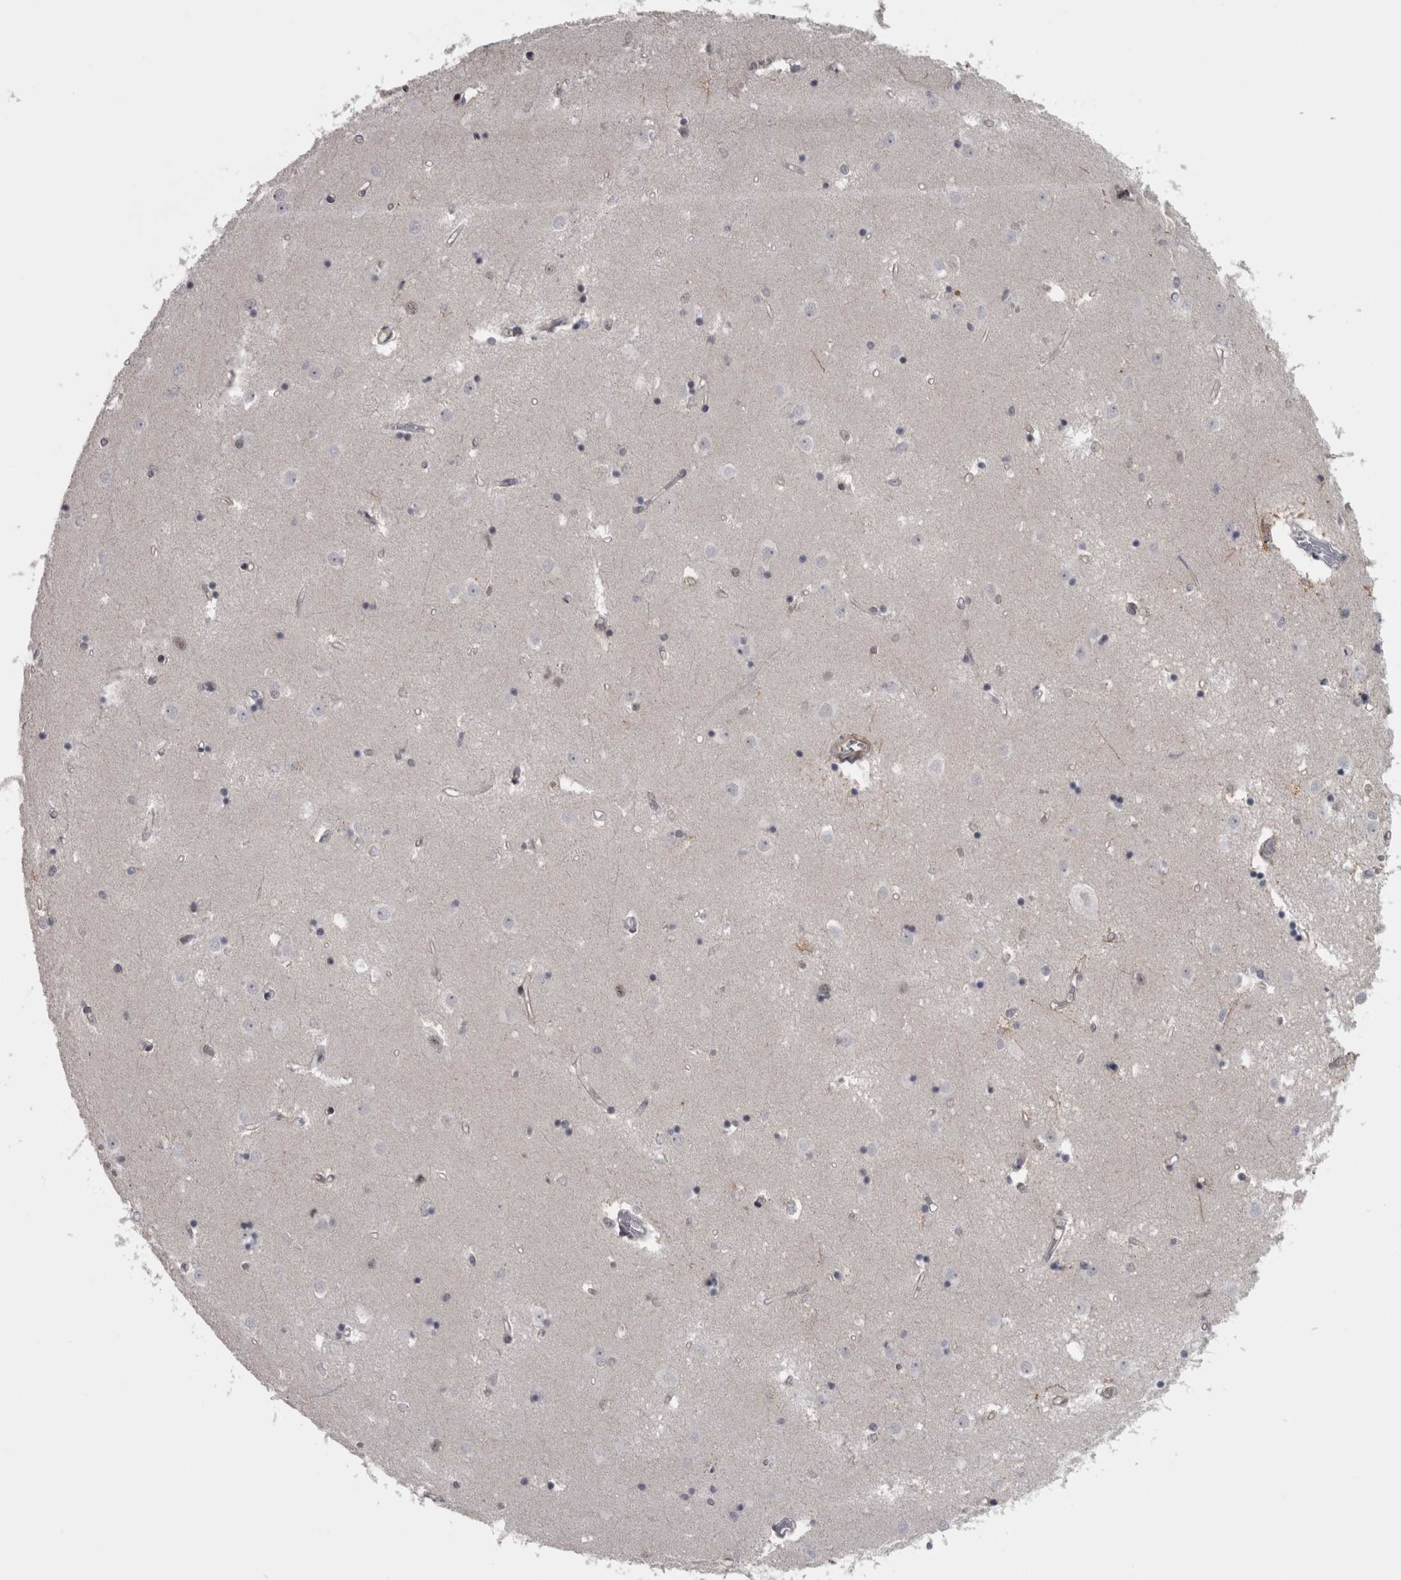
{"staining": {"intensity": "weak", "quantity": "<25%", "location": "nuclear"}, "tissue": "caudate", "cell_type": "Glial cells", "image_type": "normal", "snomed": [{"axis": "morphology", "description": "Normal tissue, NOS"}, {"axis": "topography", "description": "Lateral ventricle wall"}], "caption": "DAB immunohistochemical staining of normal human caudate displays no significant staining in glial cells. (DAB (3,3'-diaminobenzidine) immunohistochemistry (IHC) with hematoxylin counter stain).", "gene": "PPP1R12B", "patient": {"sex": "male", "age": 45}}